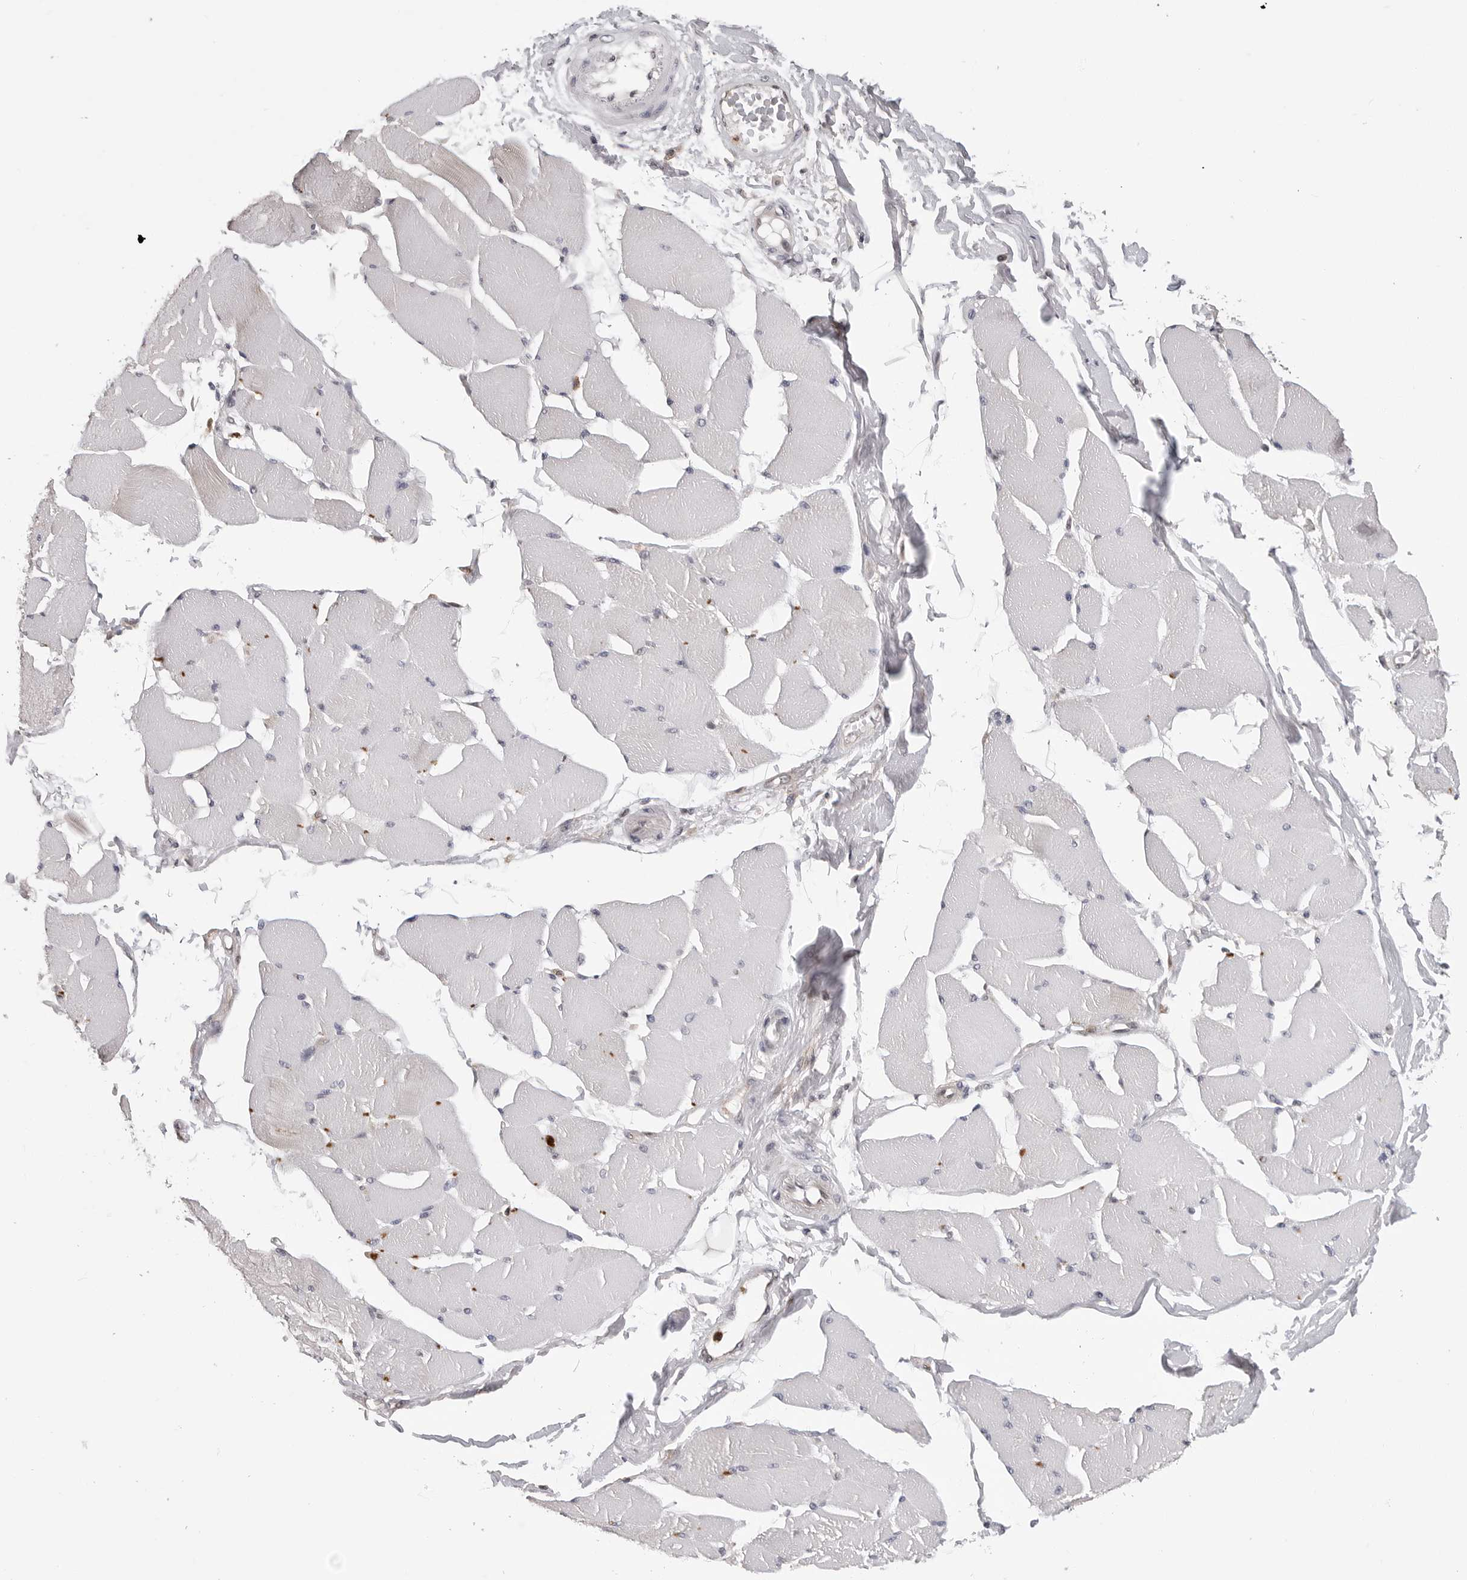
{"staining": {"intensity": "weak", "quantity": "25%-75%", "location": "cytoplasmic/membranous"}, "tissue": "skeletal muscle", "cell_type": "Myocytes", "image_type": "normal", "snomed": [{"axis": "morphology", "description": "Normal tissue, NOS"}, {"axis": "topography", "description": "Skin"}, {"axis": "topography", "description": "Skeletal muscle"}], "caption": "Protein staining of benign skeletal muscle reveals weak cytoplasmic/membranous staining in approximately 25%-75% of myocytes. Using DAB (brown) and hematoxylin (blue) stains, captured at high magnification using brightfield microscopy.", "gene": "TRMT13", "patient": {"sex": "male", "age": 83}}